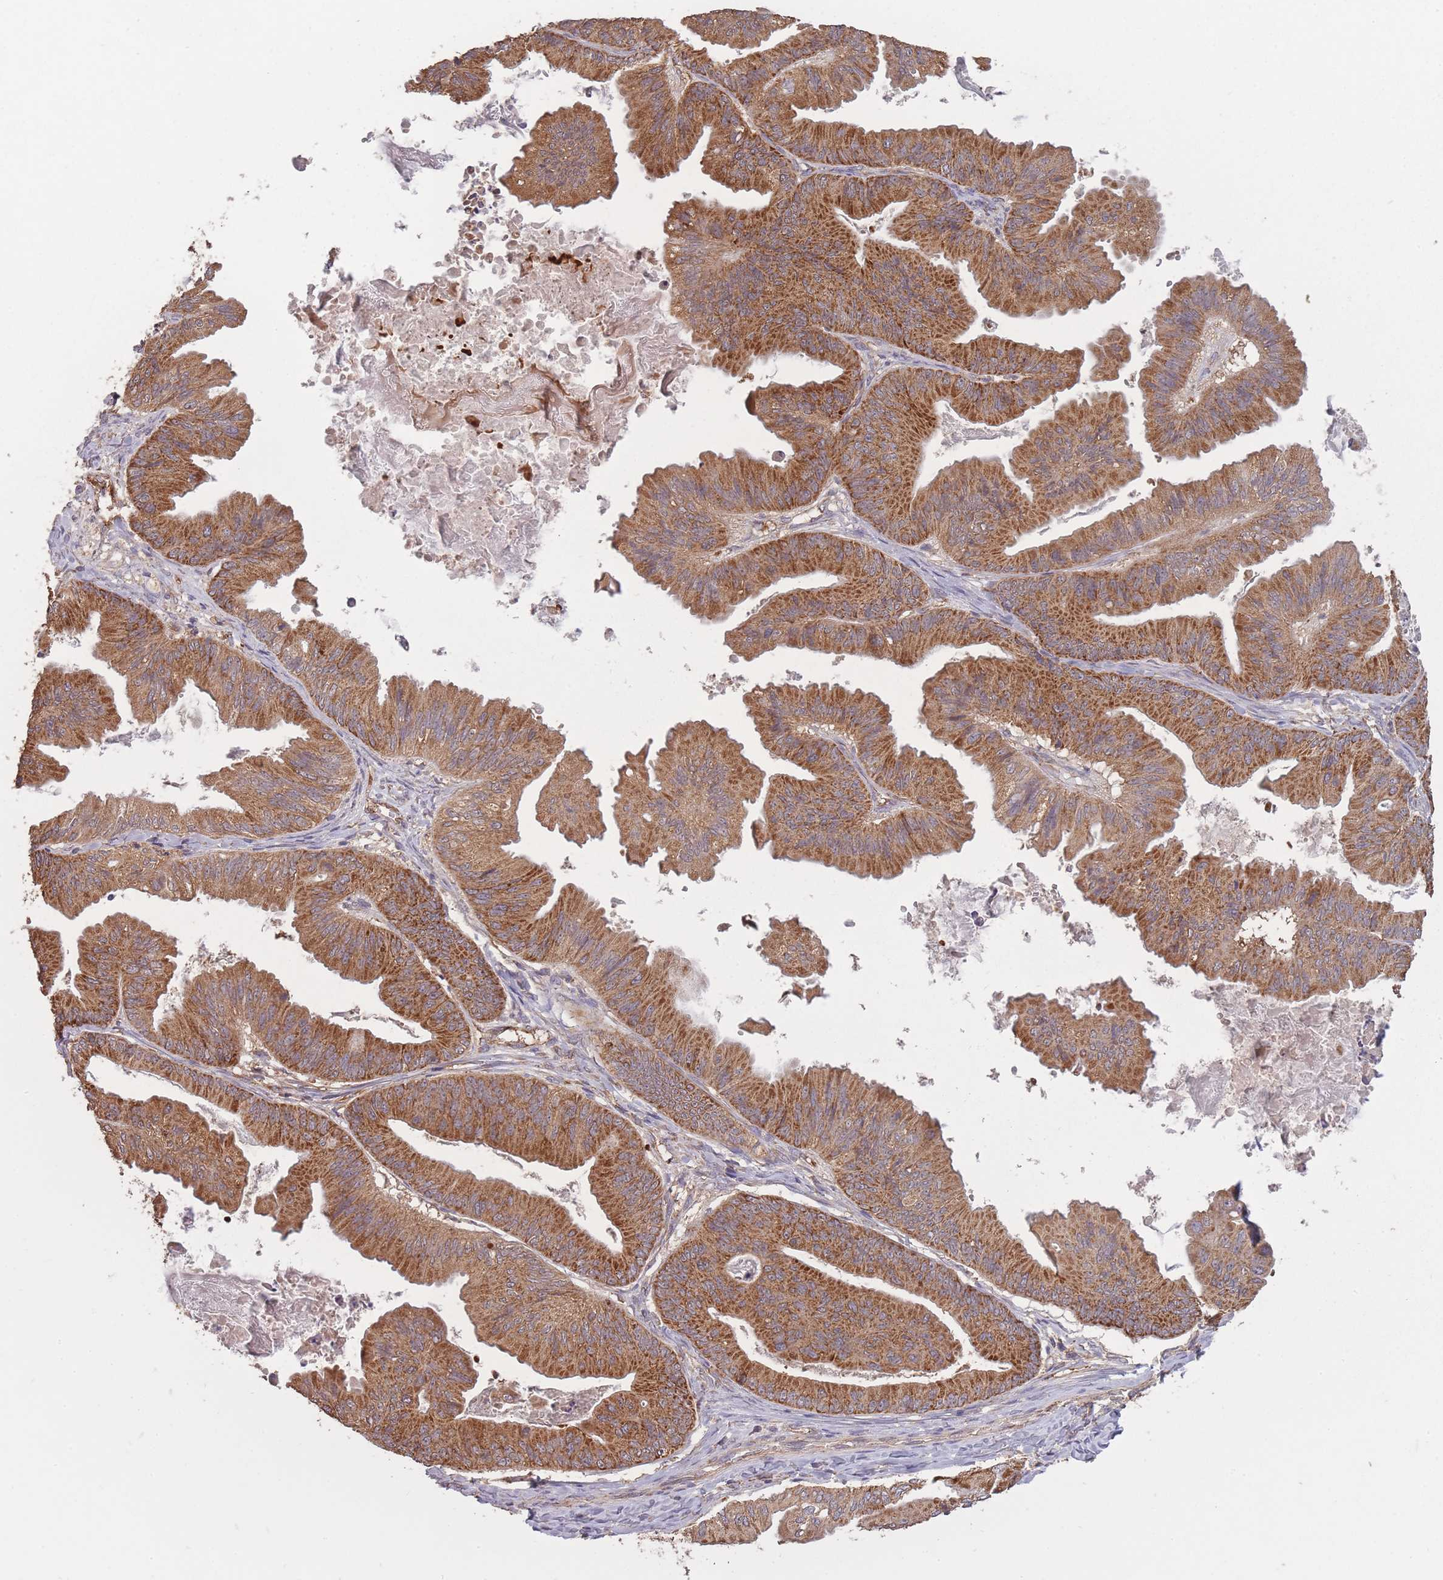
{"staining": {"intensity": "strong", "quantity": ">75%", "location": "cytoplasmic/membranous"}, "tissue": "ovarian cancer", "cell_type": "Tumor cells", "image_type": "cancer", "snomed": [{"axis": "morphology", "description": "Cystadenocarcinoma, mucinous, NOS"}, {"axis": "topography", "description": "Ovary"}], "caption": "Protein expression analysis of human mucinous cystadenocarcinoma (ovarian) reveals strong cytoplasmic/membranous expression in approximately >75% of tumor cells. The protein is shown in brown color, while the nuclei are stained blue.", "gene": "SANBR", "patient": {"sex": "female", "age": 61}}